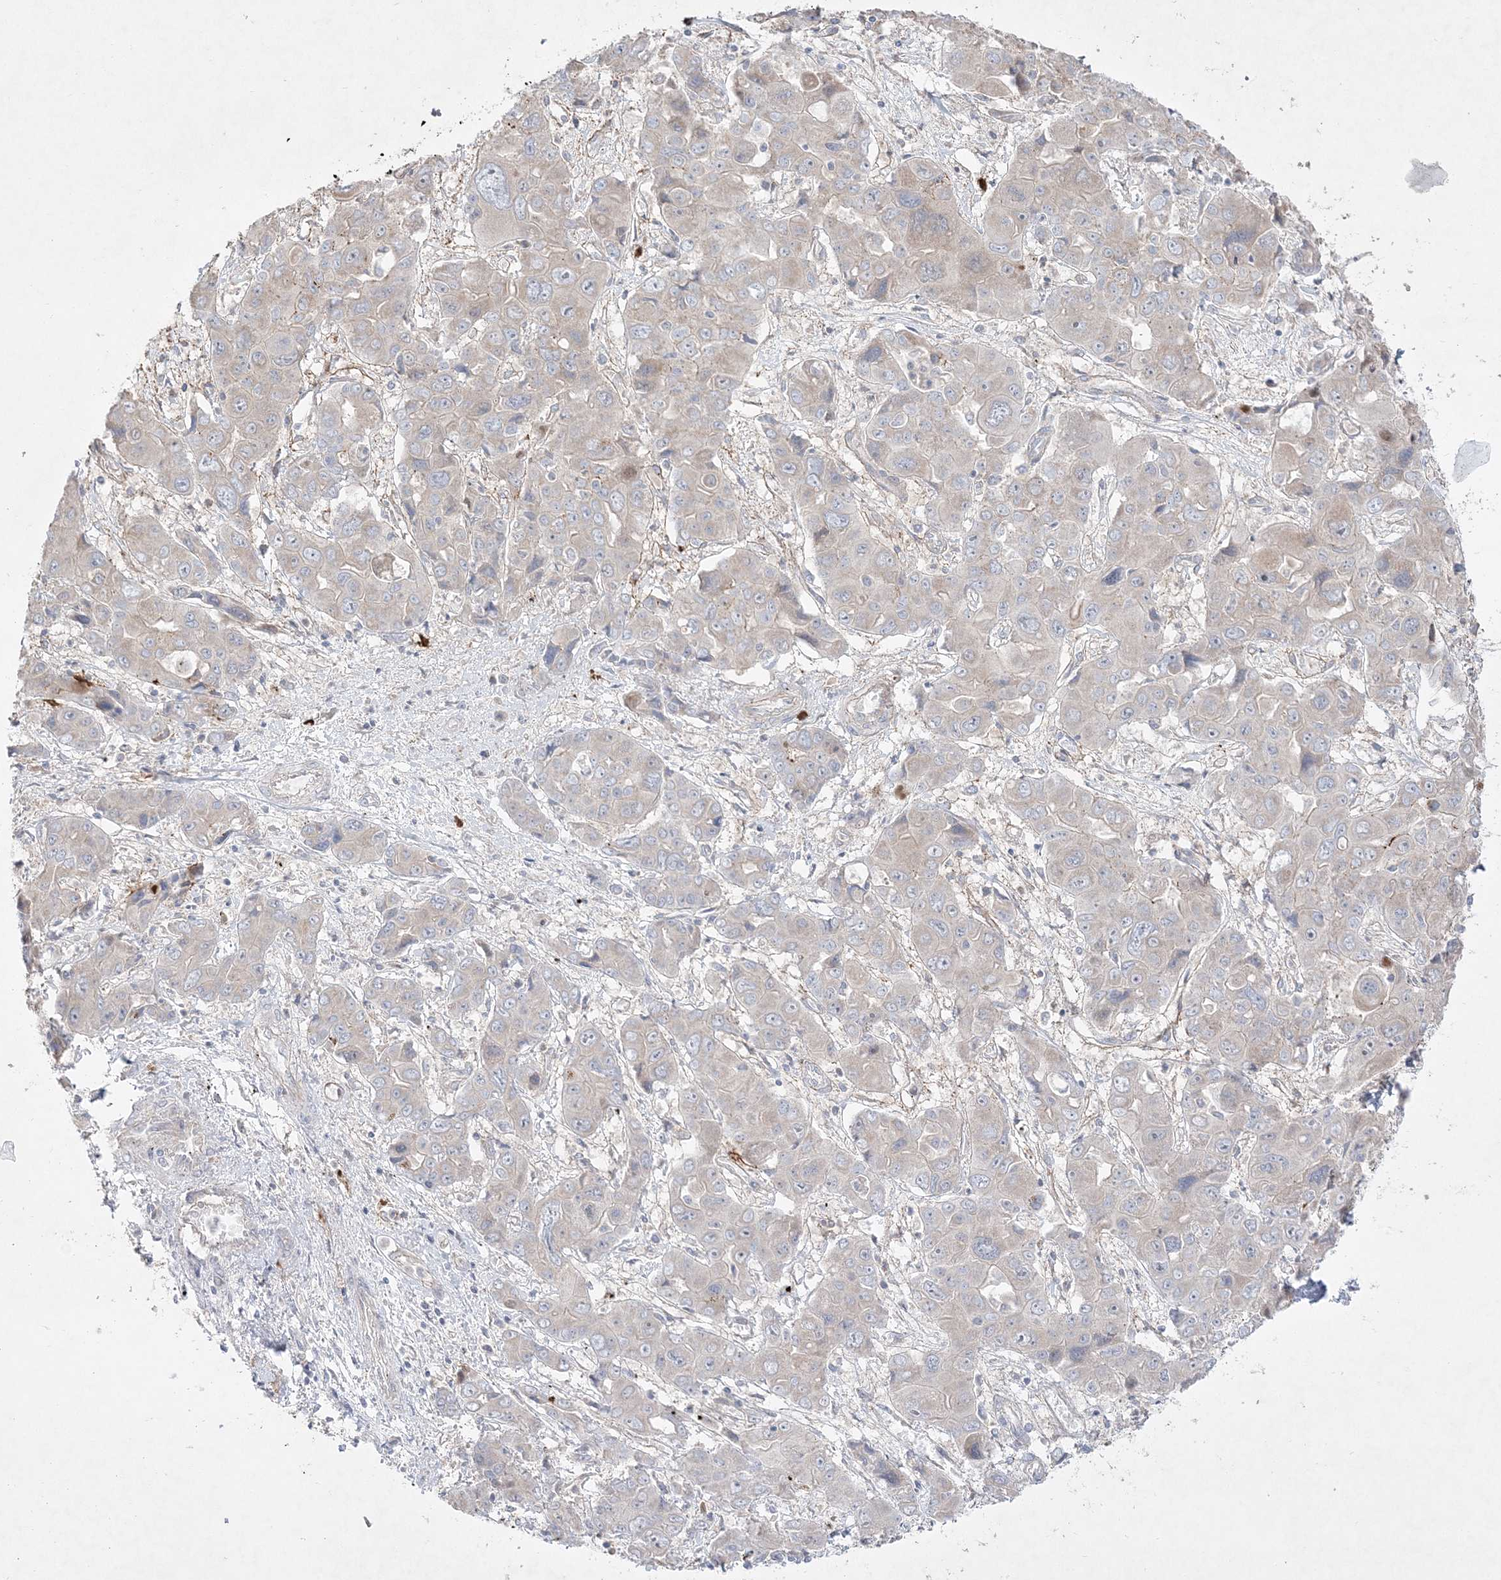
{"staining": {"intensity": "negative", "quantity": "none", "location": "none"}, "tissue": "liver cancer", "cell_type": "Tumor cells", "image_type": "cancer", "snomed": [{"axis": "morphology", "description": "Cholangiocarcinoma"}, {"axis": "topography", "description": "Liver"}], "caption": "Immunohistochemical staining of human liver cholangiocarcinoma displays no significant positivity in tumor cells.", "gene": "CLNK", "patient": {"sex": "male", "age": 67}}